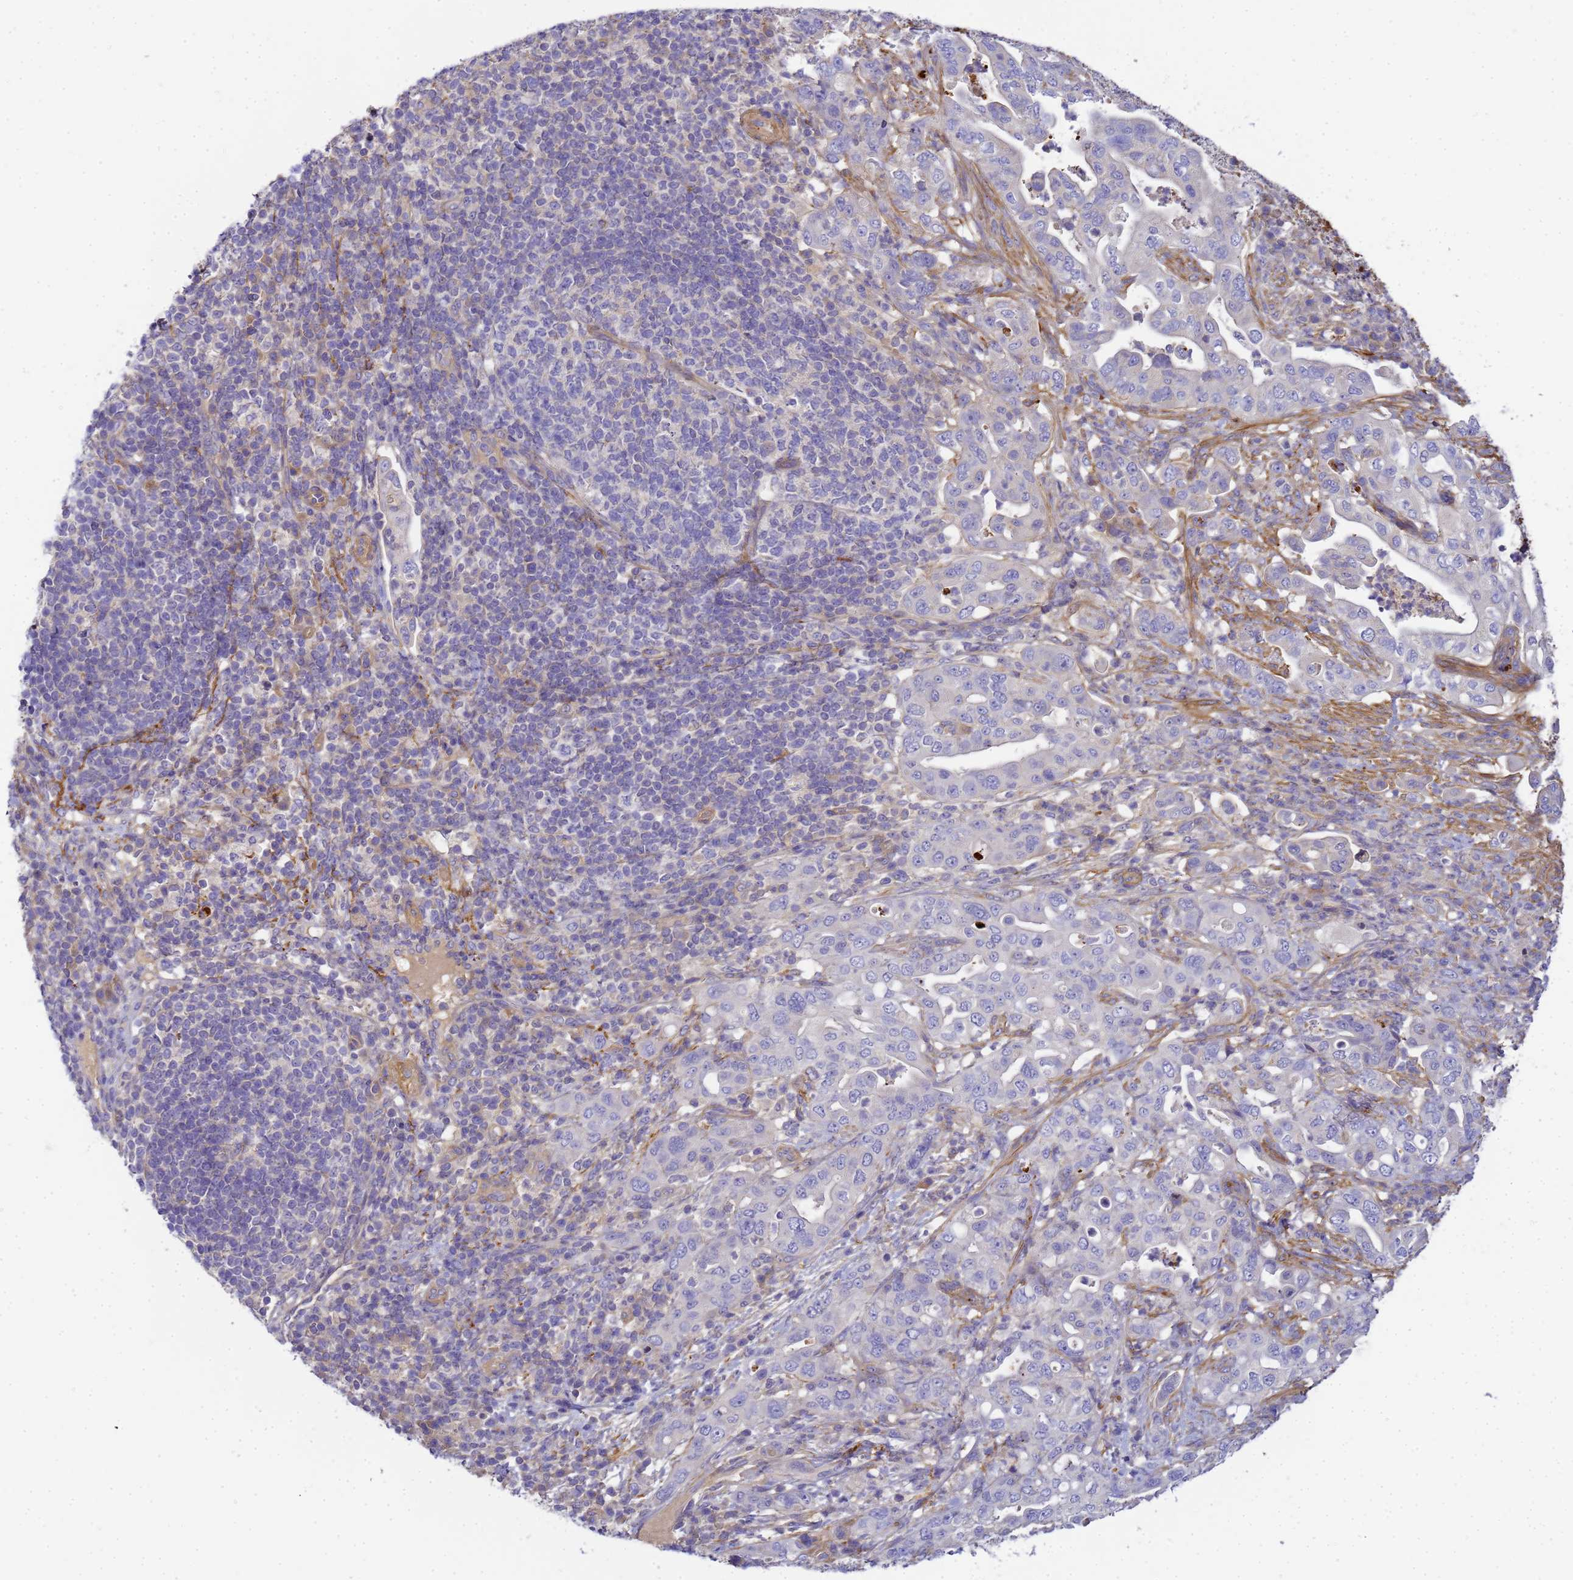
{"staining": {"intensity": "negative", "quantity": "none", "location": "none"}, "tissue": "pancreatic cancer", "cell_type": "Tumor cells", "image_type": "cancer", "snomed": [{"axis": "morphology", "description": "Normal tissue, NOS"}, {"axis": "morphology", "description": "Adenocarcinoma, NOS"}, {"axis": "topography", "description": "Lymph node"}, {"axis": "topography", "description": "Pancreas"}], "caption": "This is an immunohistochemistry micrograph of pancreatic cancer. There is no staining in tumor cells.", "gene": "MYL12A", "patient": {"sex": "female", "age": 67}}